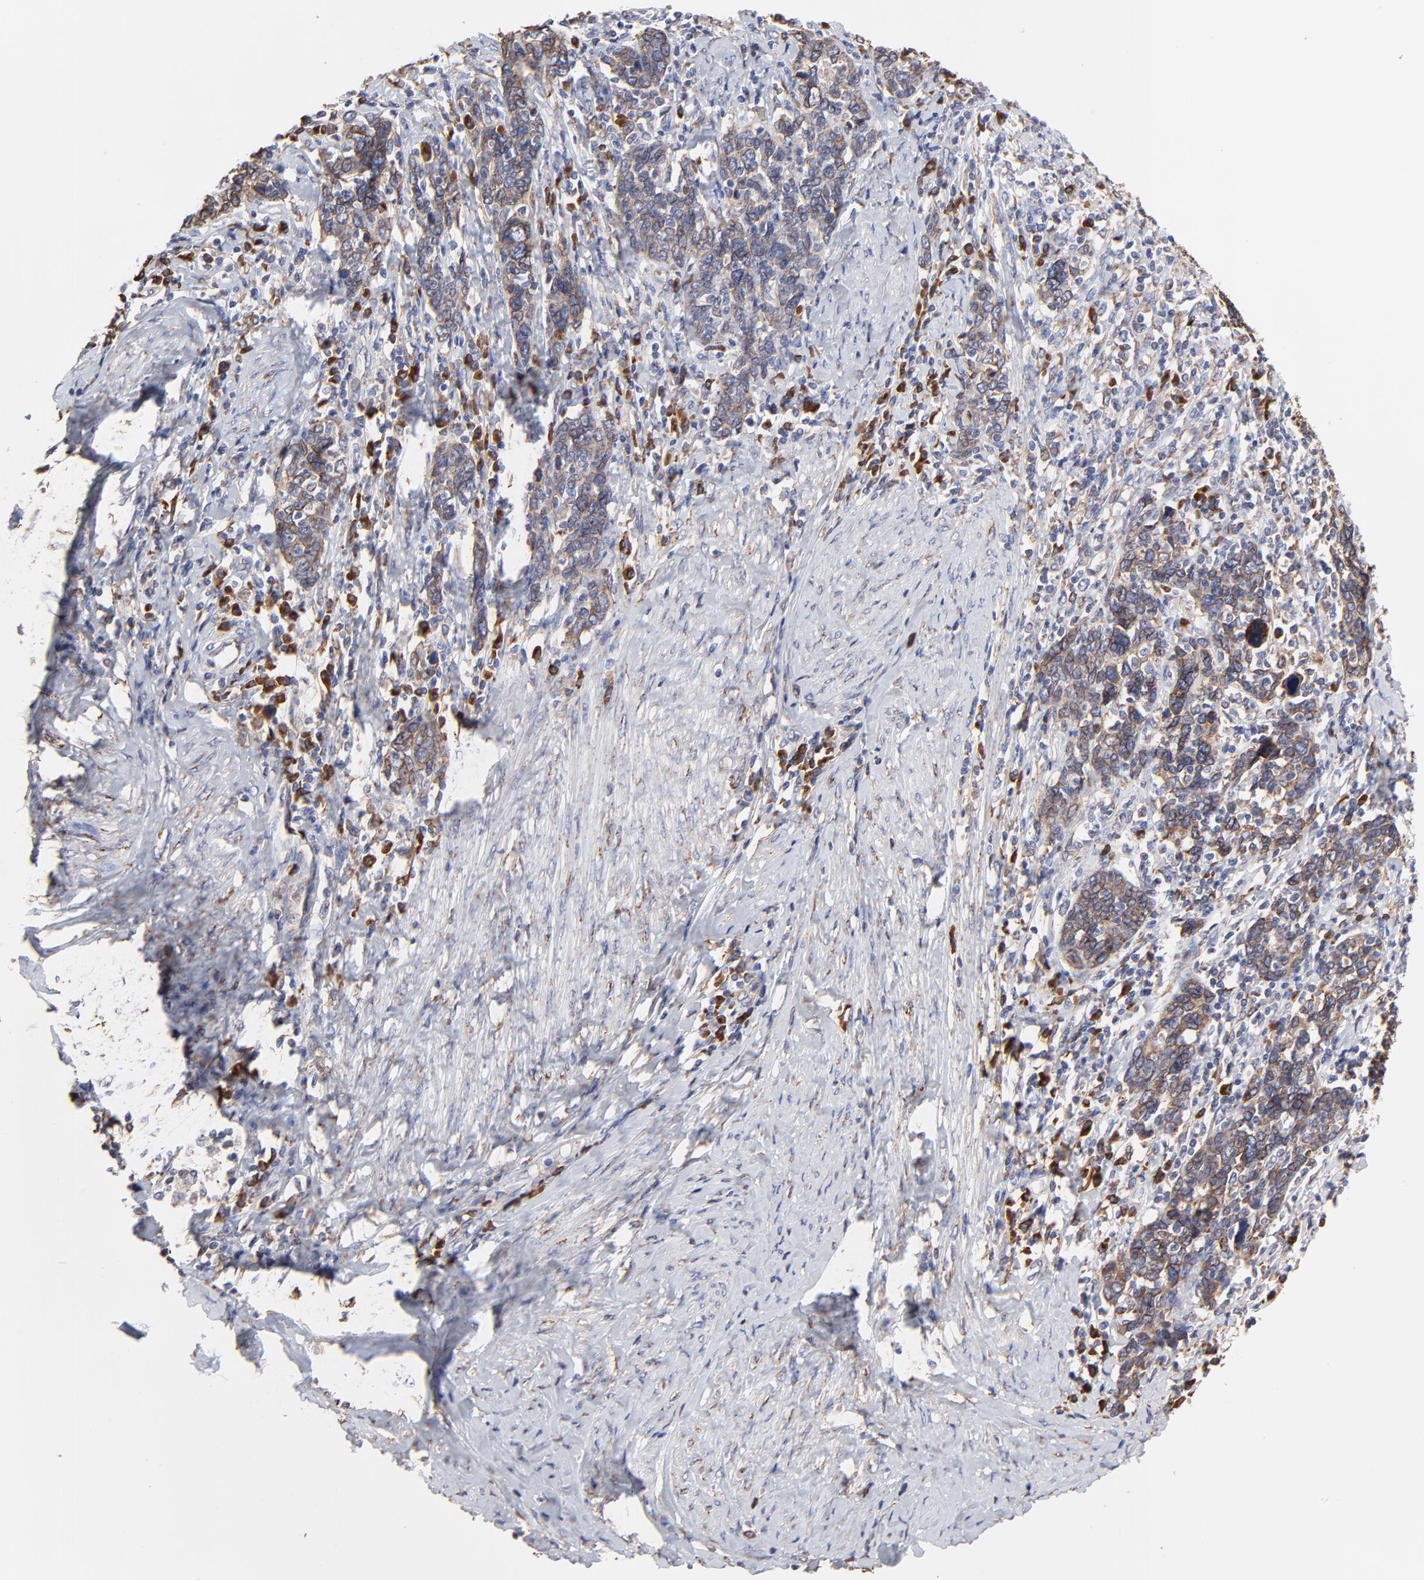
{"staining": {"intensity": "moderate", "quantity": "25%-75%", "location": "cytoplasmic/membranous"}, "tissue": "cervical cancer", "cell_type": "Tumor cells", "image_type": "cancer", "snomed": [{"axis": "morphology", "description": "Squamous cell carcinoma, NOS"}, {"axis": "topography", "description": "Cervix"}], "caption": "Cervical squamous cell carcinoma stained with IHC reveals moderate cytoplasmic/membranous staining in approximately 25%-75% of tumor cells. The protein of interest is stained brown, and the nuclei are stained in blue (DAB IHC with brightfield microscopy, high magnification).", "gene": "LMAN1", "patient": {"sex": "female", "age": 41}}